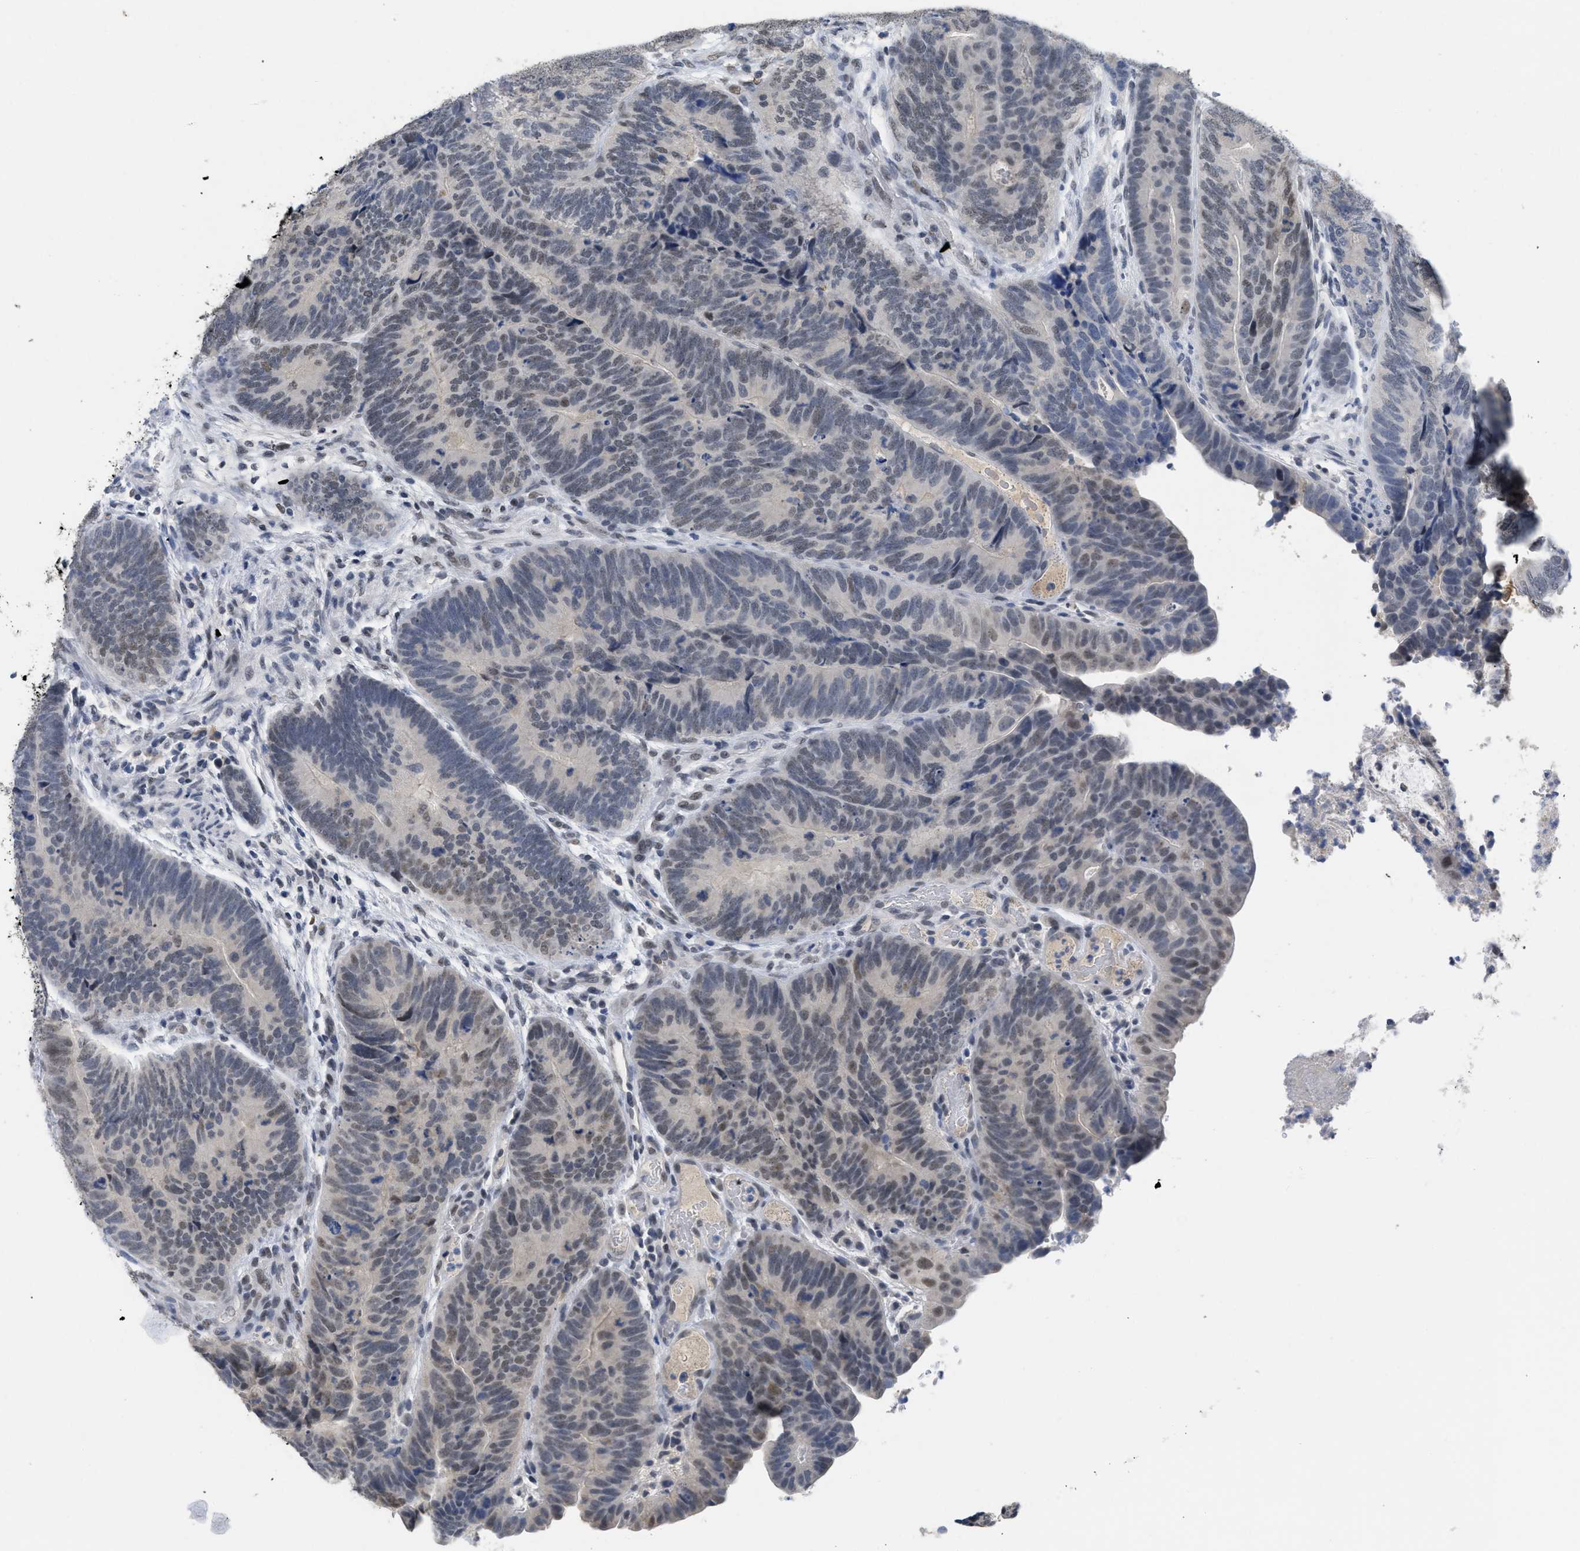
{"staining": {"intensity": "weak", "quantity": "25%-75%", "location": "nuclear"}, "tissue": "colorectal cancer", "cell_type": "Tumor cells", "image_type": "cancer", "snomed": [{"axis": "morphology", "description": "Adenocarcinoma, NOS"}, {"axis": "topography", "description": "Colon"}], "caption": "IHC photomicrograph of colorectal cancer stained for a protein (brown), which displays low levels of weak nuclear staining in about 25%-75% of tumor cells.", "gene": "GGNBP2", "patient": {"sex": "female", "age": 67}}